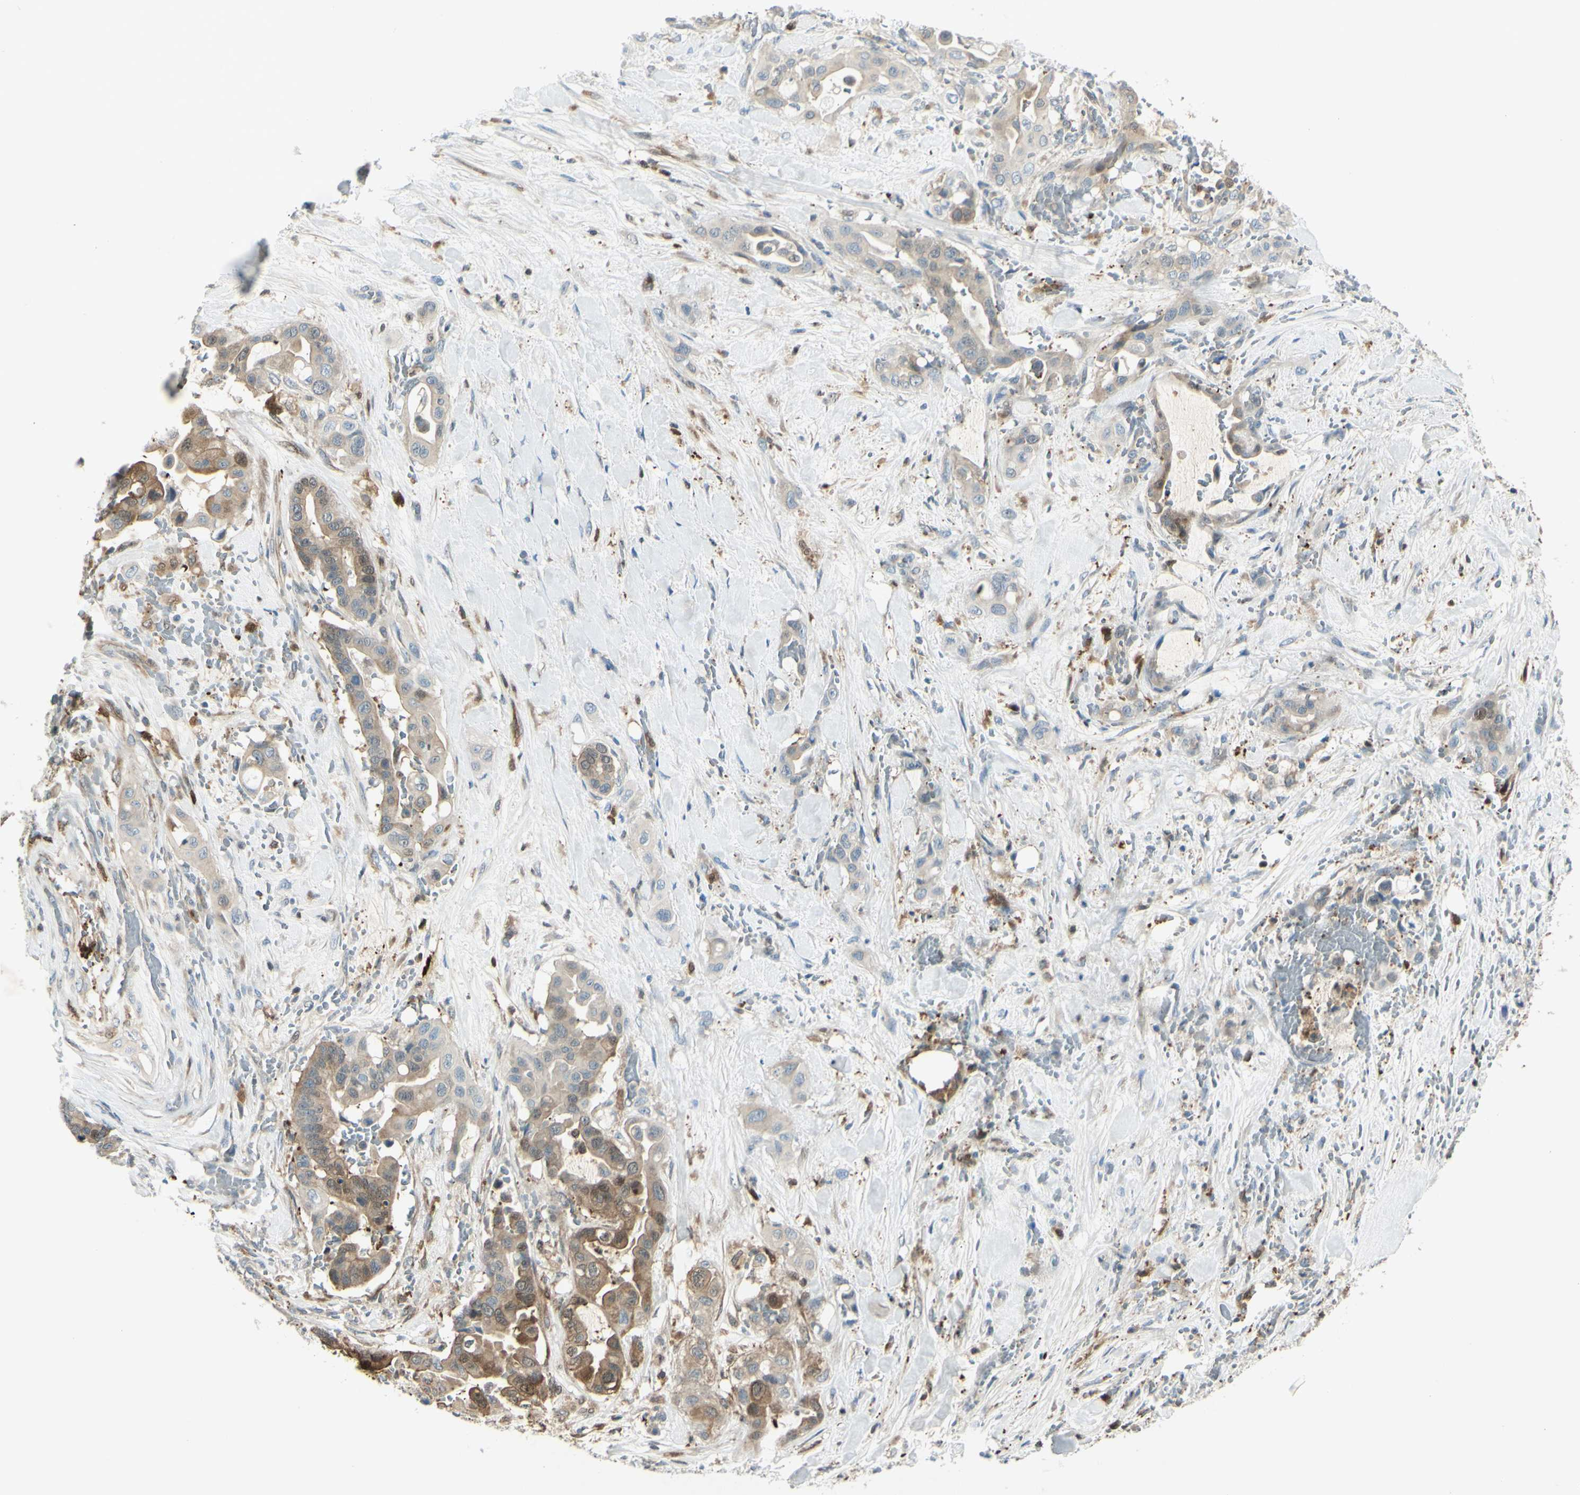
{"staining": {"intensity": "moderate", "quantity": ">75%", "location": "cytoplasmic/membranous"}, "tissue": "liver cancer", "cell_type": "Tumor cells", "image_type": "cancer", "snomed": [{"axis": "morphology", "description": "Cholangiocarcinoma"}, {"axis": "topography", "description": "Liver"}], "caption": "IHC image of liver cancer (cholangiocarcinoma) stained for a protein (brown), which exhibits medium levels of moderate cytoplasmic/membranous positivity in approximately >75% of tumor cells.", "gene": "C1orf159", "patient": {"sex": "female", "age": 61}}